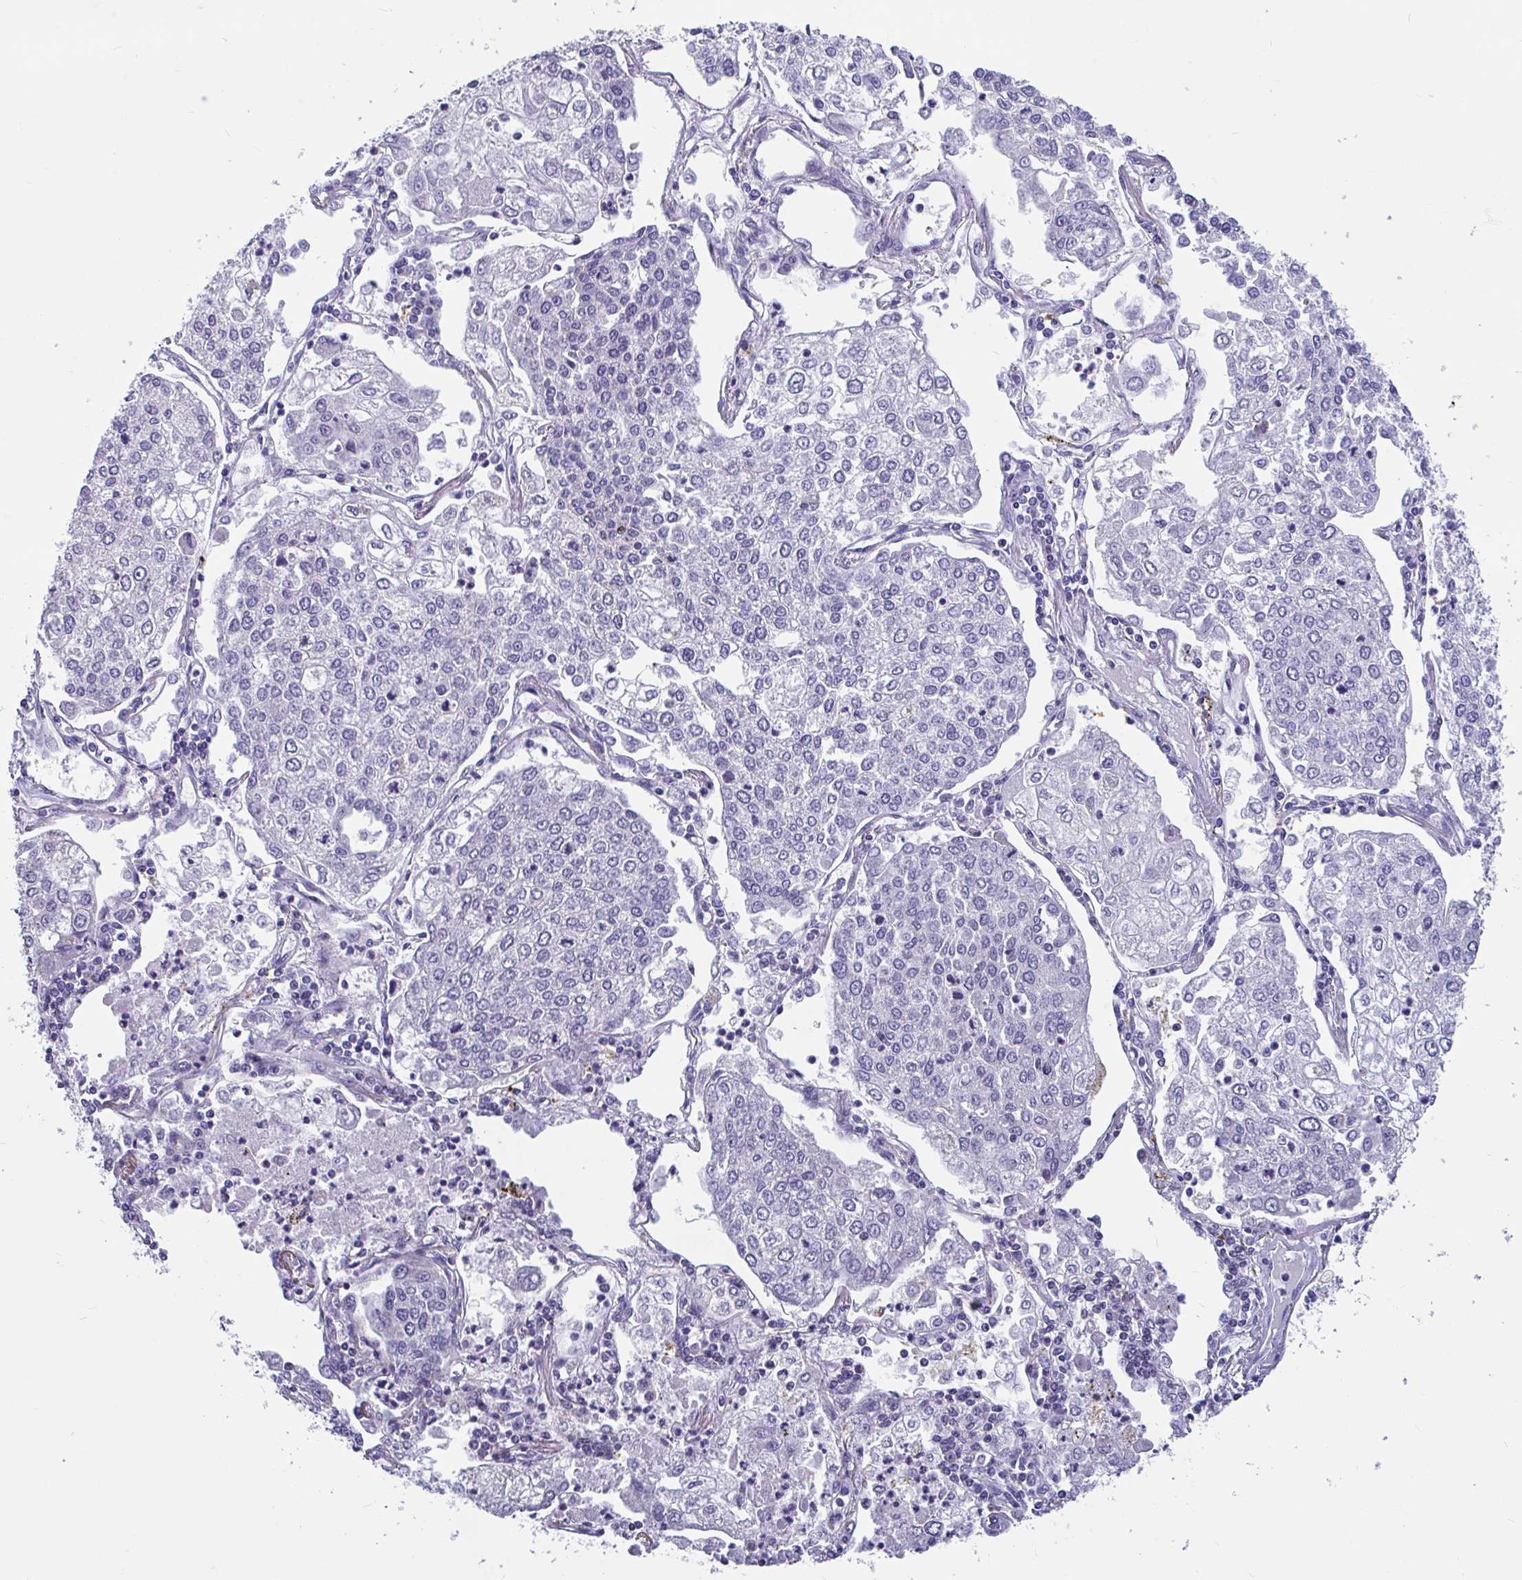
{"staining": {"intensity": "negative", "quantity": "none", "location": "none"}, "tissue": "lung cancer", "cell_type": "Tumor cells", "image_type": "cancer", "snomed": [{"axis": "morphology", "description": "Squamous cell carcinoma, NOS"}, {"axis": "topography", "description": "Lung"}], "caption": "Human squamous cell carcinoma (lung) stained for a protein using immunohistochemistry shows no expression in tumor cells.", "gene": "OR13A1", "patient": {"sex": "male", "age": 74}}